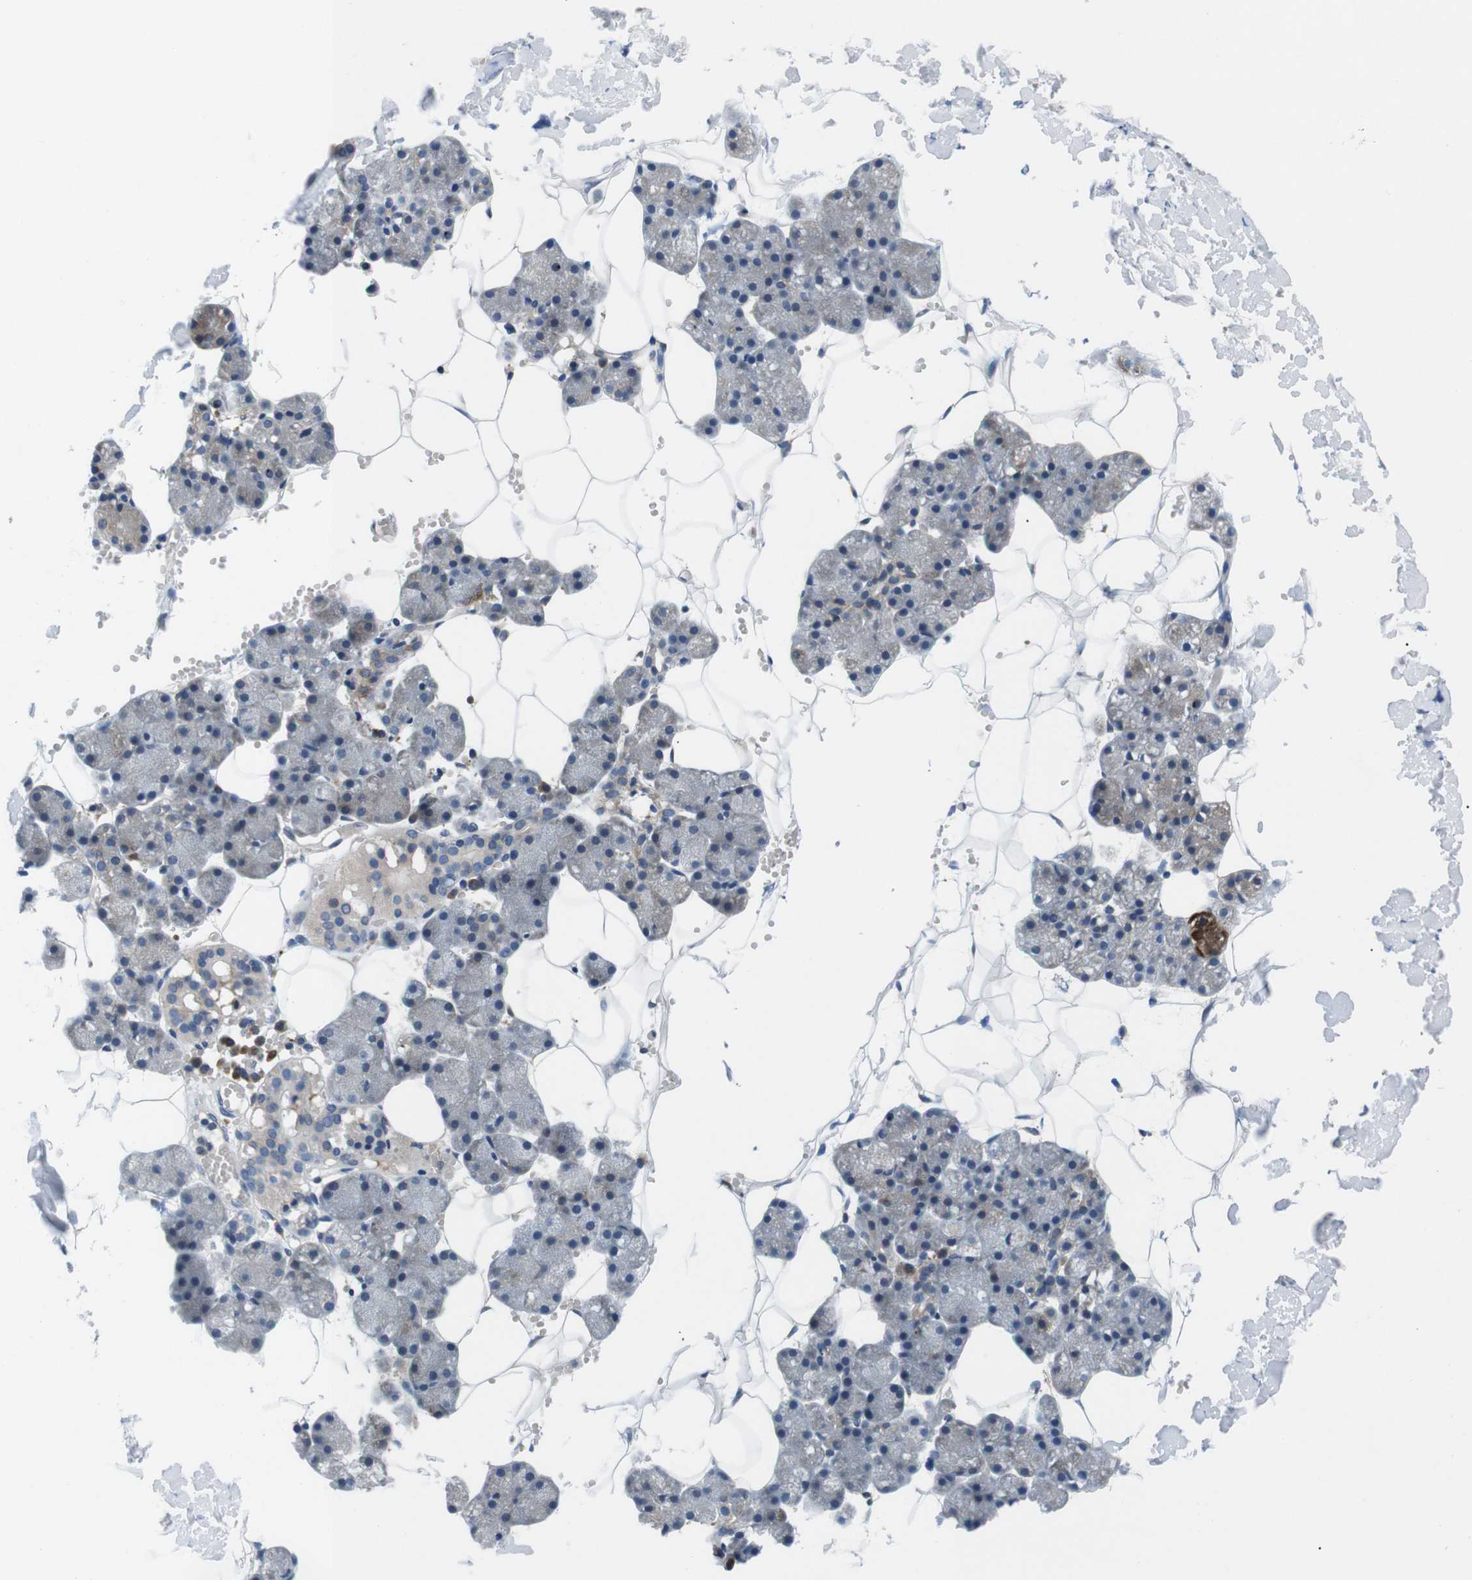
{"staining": {"intensity": "weak", "quantity": "25%-75%", "location": "cytoplasmic/membranous"}, "tissue": "salivary gland", "cell_type": "Glandular cells", "image_type": "normal", "snomed": [{"axis": "morphology", "description": "Normal tissue, NOS"}, {"axis": "topography", "description": "Salivary gland"}], "caption": "Weak cytoplasmic/membranous expression is identified in approximately 25%-75% of glandular cells in unremarkable salivary gland.", "gene": "JAK1", "patient": {"sex": "male", "age": 62}}